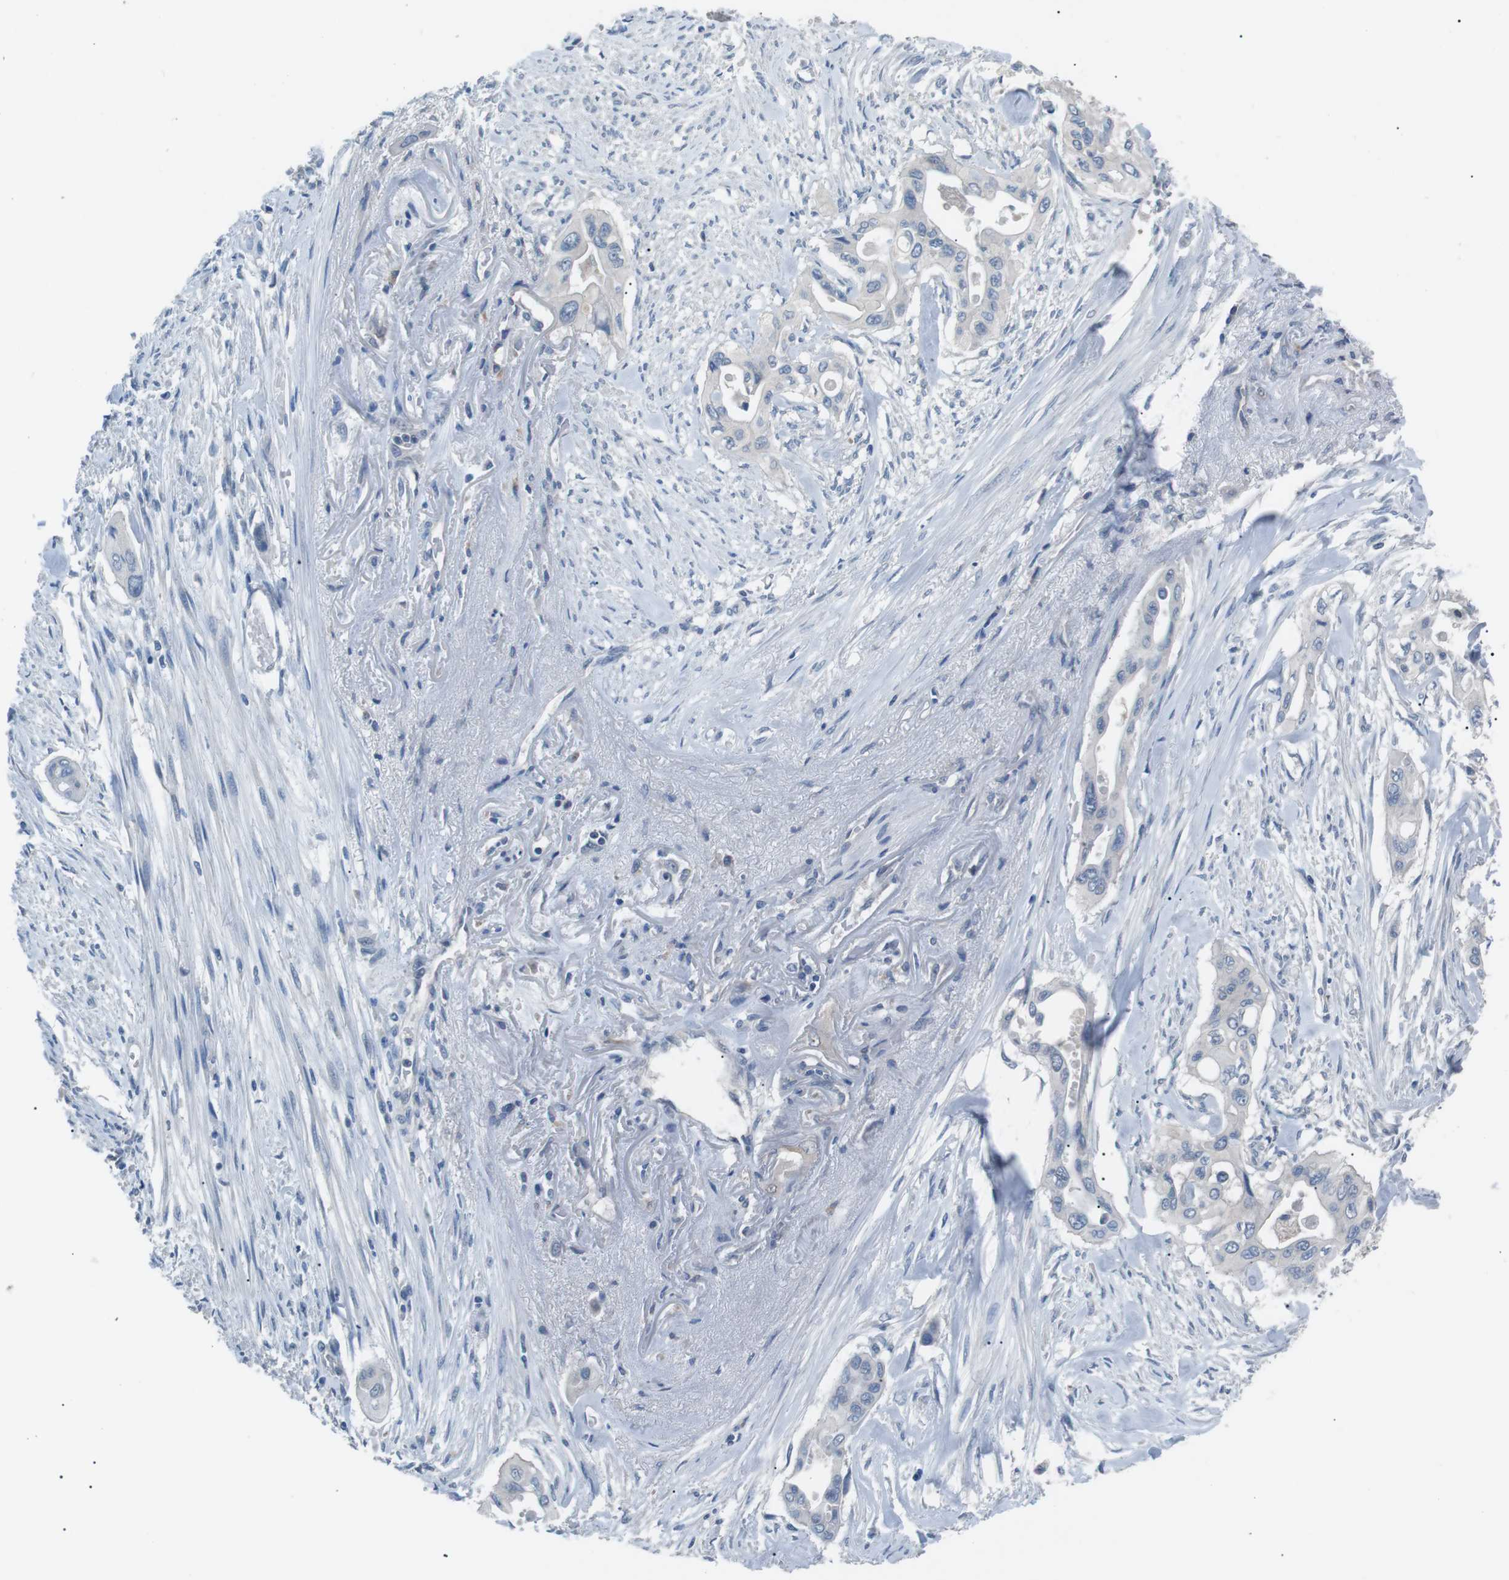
{"staining": {"intensity": "negative", "quantity": "none", "location": "none"}, "tissue": "pancreatic cancer", "cell_type": "Tumor cells", "image_type": "cancer", "snomed": [{"axis": "morphology", "description": "Adenocarcinoma, NOS"}, {"axis": "topography", "description": "Pancreas"}], "caption": "Histopathology image shows no significant protein staining in tumor cells of pancreatic cancer (adenocarcinoma).", "gene": "CDH26", "patient": {"sex": "male", "age": 77}}